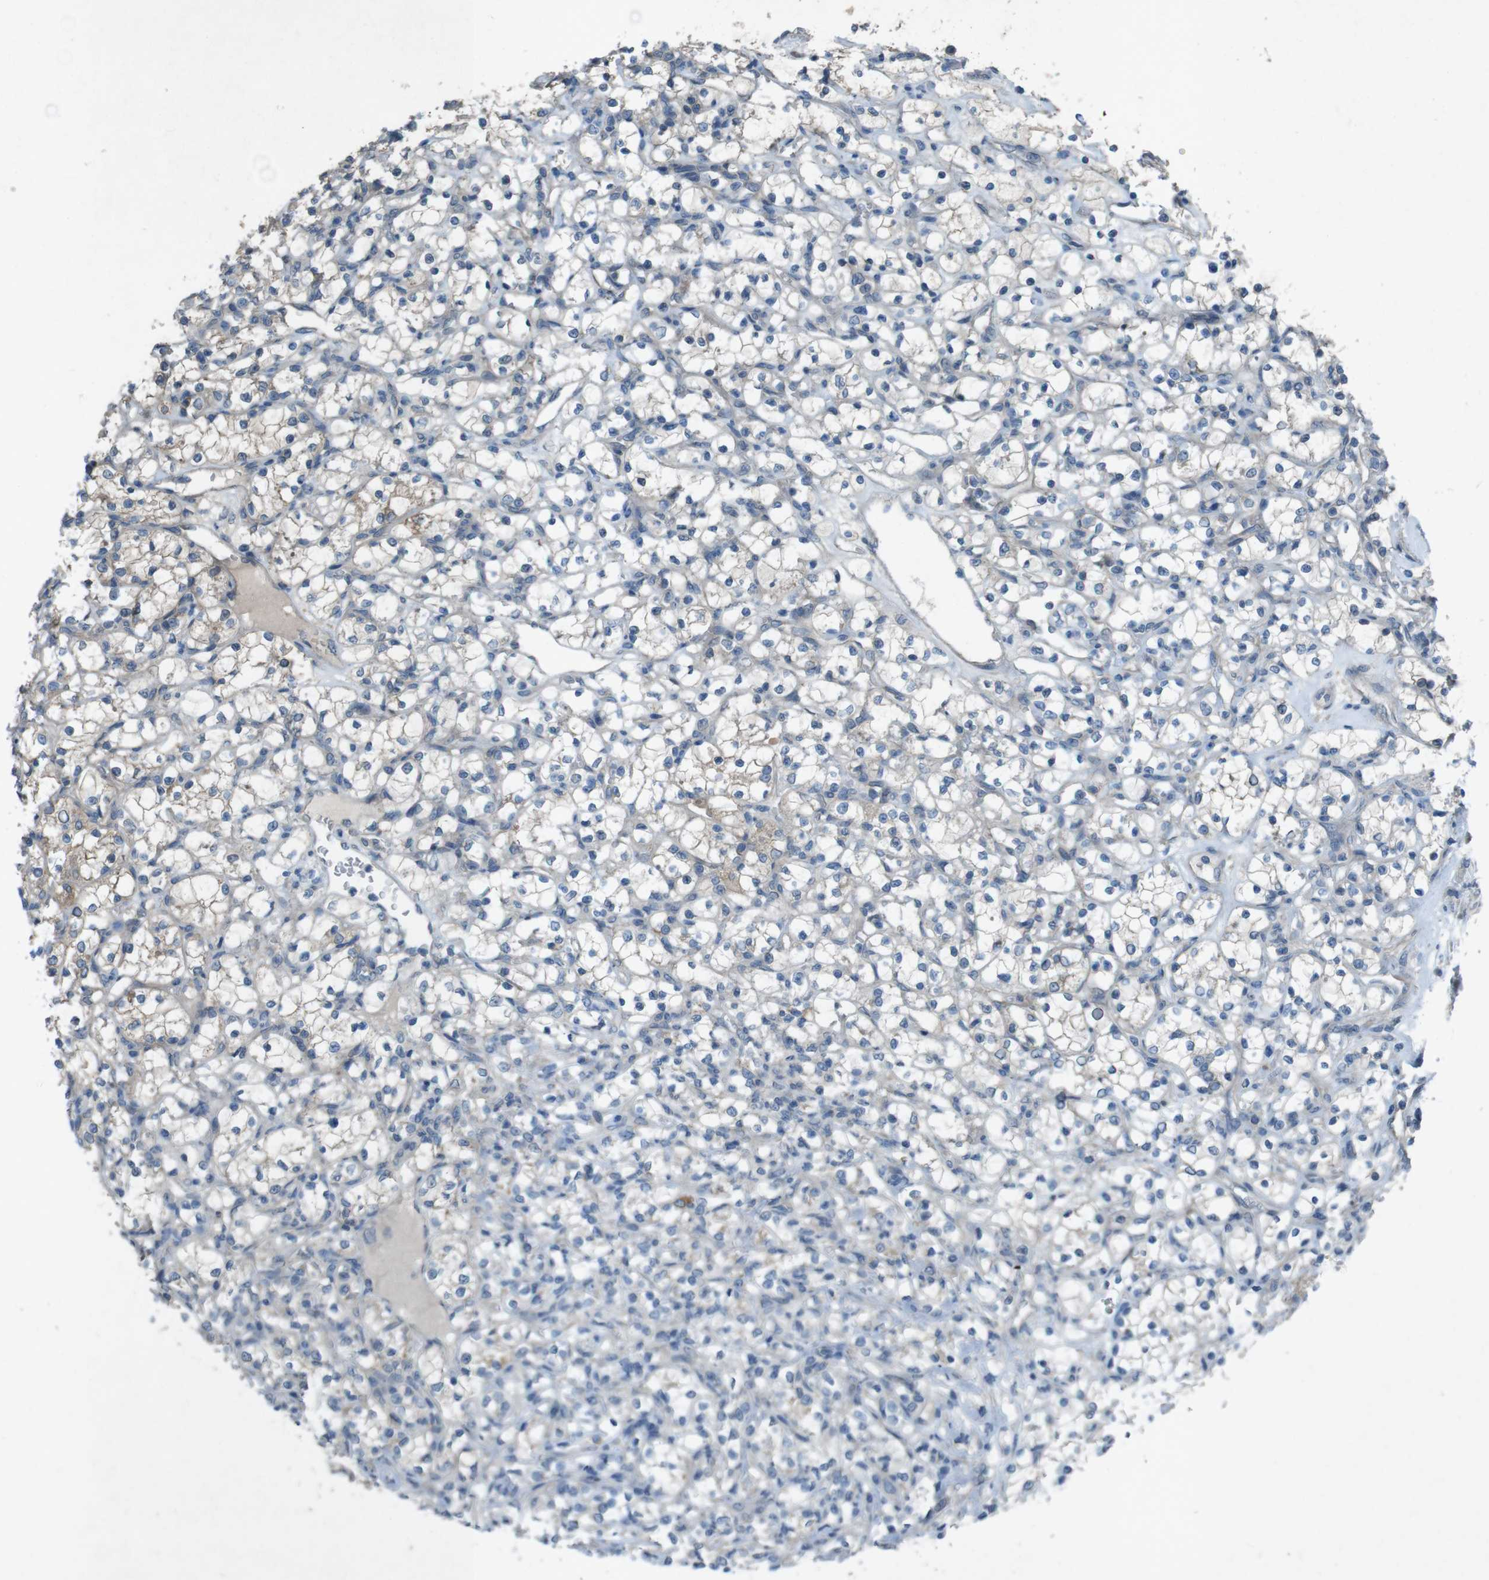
{"staining": {"intensity": "weak", "quantity": "<25%", "location": "cytoplasmic/membranous"}, "tissue": "renal cancer", "cell_type": "Tumor cells", "image_type": "cancer", "snomed": [{"axis": "morphology", "description": "Adenocarcinoma, NOS"}, {"axis": "topography", "description": "Kidney"}], "caption": "High magnification brightfield microscopy of adenocarcinoma (renal) stained with DAB (3,3'-diaminobenzidine) (brown) and counterstained with hematoxylin (blue): tumor cells show no significant staining.", "gene": "TMEM41B", "patient": {"sex": "female", "age": 69}}